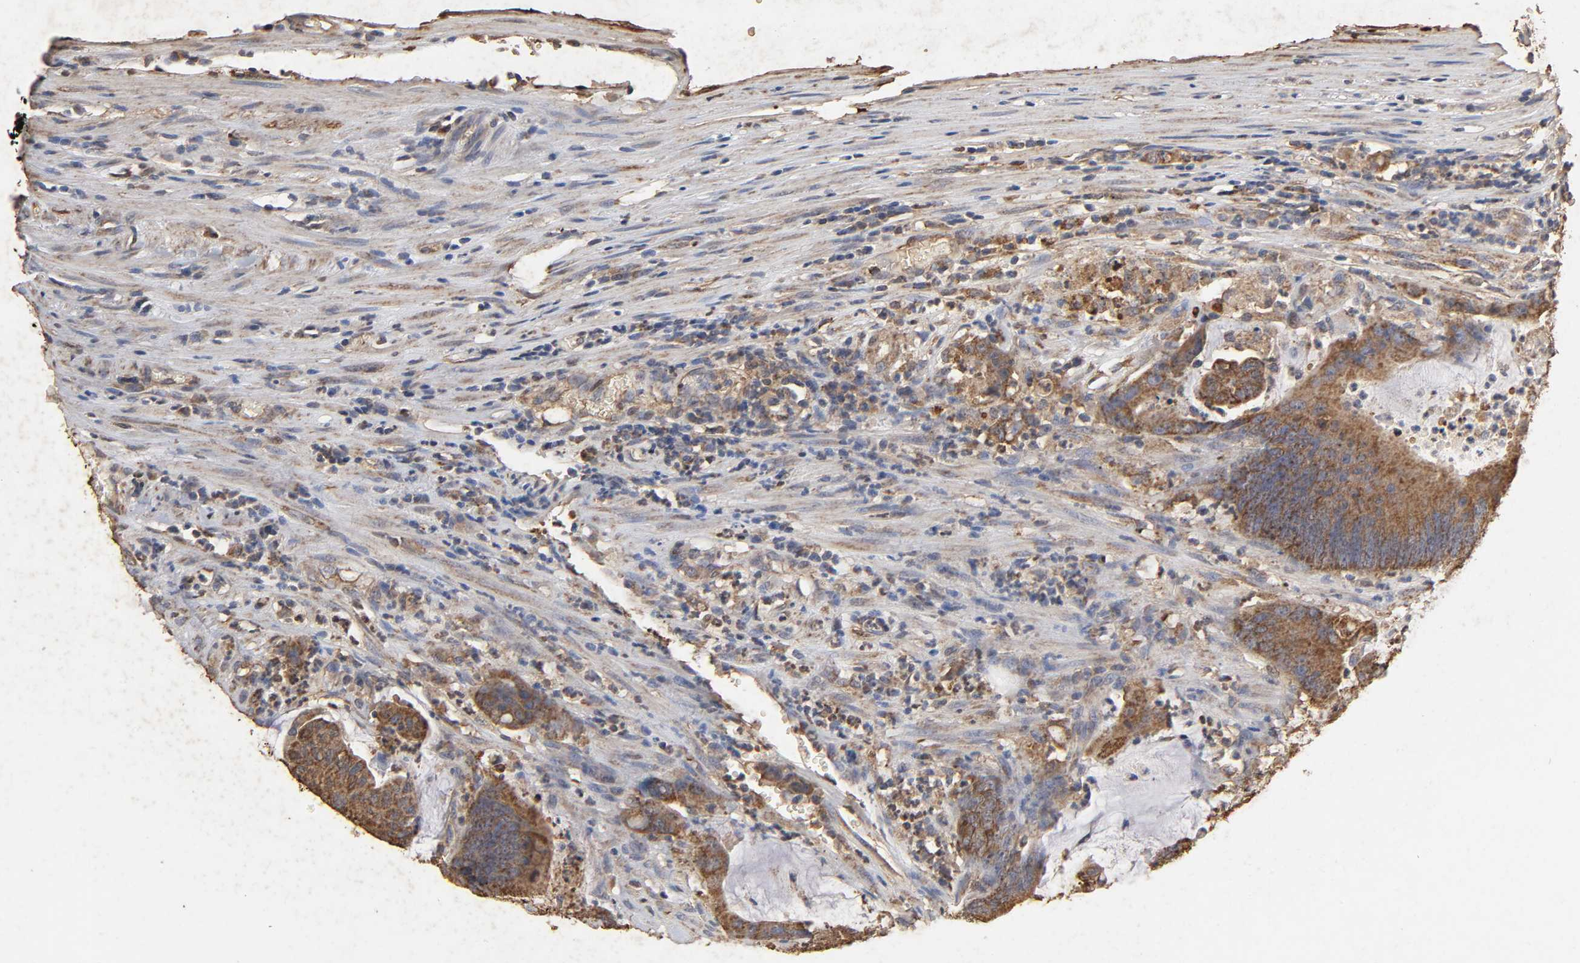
{"staining": {"intensity": "strong", "quantity": ">75%", "location": "cytoplasmic/membranous"}, "tissue": "colorectal cancer", "cell_type": "Tumor cells", "image_type": "cancer", "snomed": [{"axis": "morphology", "description": "Adenocarcinoma, NOS"}, {"axis": "topography", "description": "Rectum"}], "caption": "Immunohistochemical staining of adenocarcinoma (colorectal) demonstrates strong cytoplasmic/membranous protein expression in about >75% of tumor cells.", "gene": "CYCS", "patient": {"sex": "female", "age": 66}}